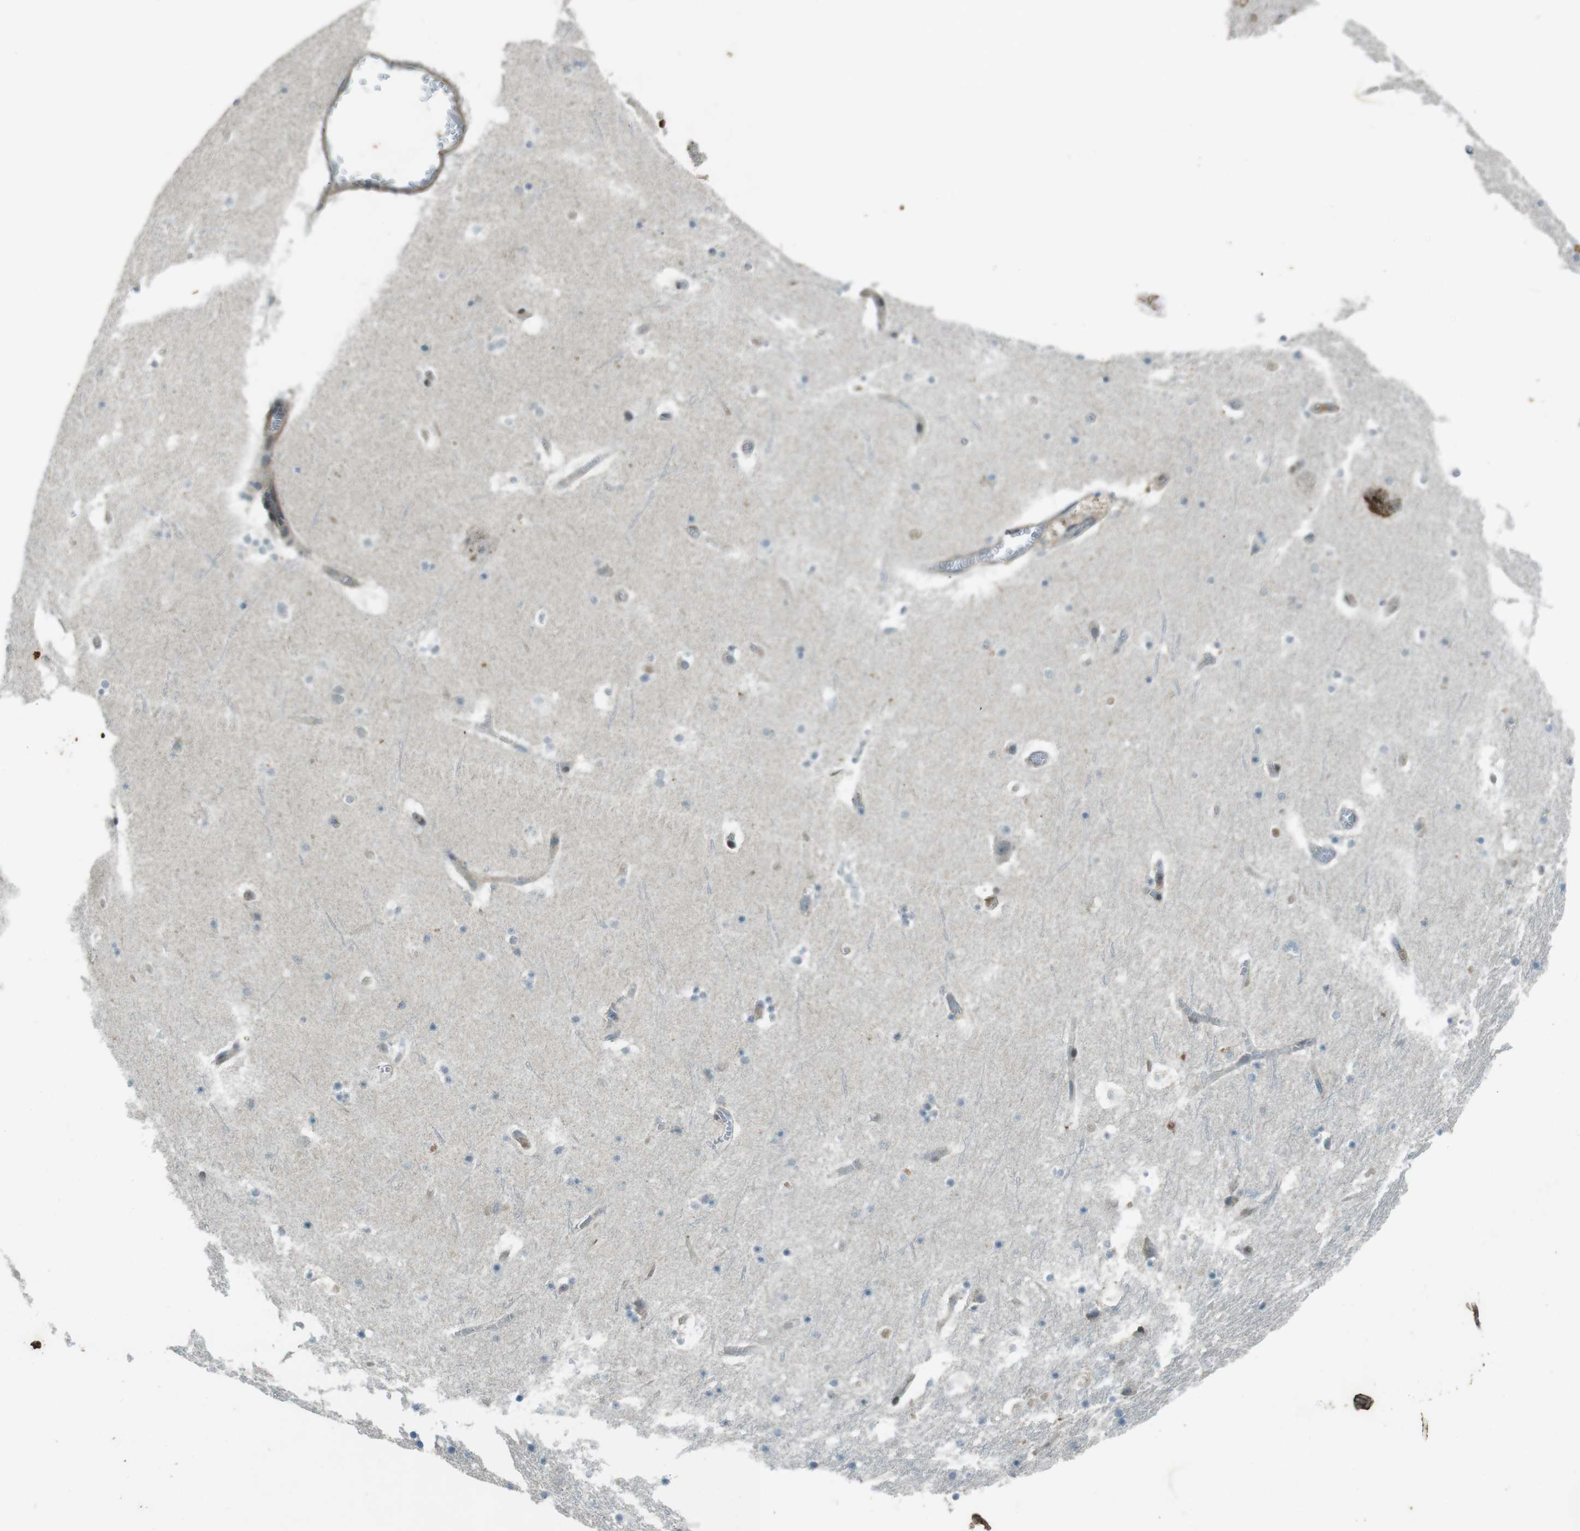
{"staining": {"intensity": "weak", "quantity": "<25%", "location": "cytoplasmic/membranous"}, "tissue": "hippocampus", "cell_type": "Glial cells", "image_type": "normal", "snomed": [{"axis": "morphology", "description": "Normal tissue, NOS"}, {"axis": "topography", "description": "Hippocampus"}], "caption": "Micrograph shows no significant protein staining in glial cells of unremarkable hippocampus. (Immunohistochemistry (ihc), brightfield microscopy, high magnification).", "gene": "ZYX", "patient": {"sex": "male", "age": 45}}